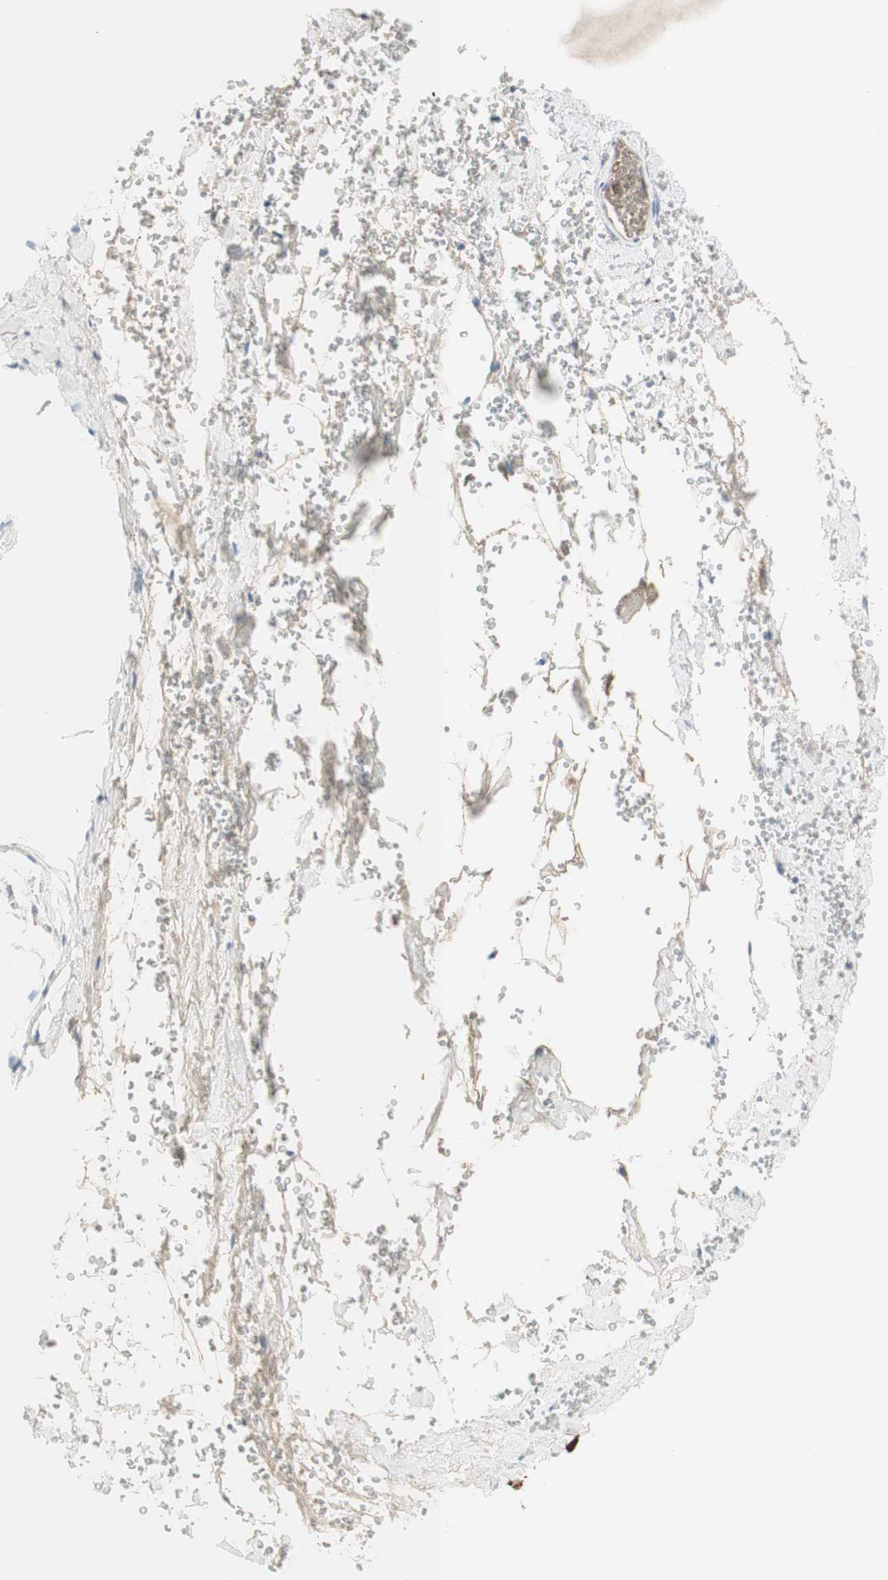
{"staining": {"intensity": "negative", "quantity": "none", "location": "none"}, "tissue": "breast", "cell_type": "Adipocytes", "image_type": "normal", "snomed": [{"axis": "morphology", "description": "Normal tissue, NOS"}, {"axis": "topography", "description": "Breast"}], "caption": "Breast was stained to show a protein in brown. There is no significant positivity in adipocytes. (IHC, brightfield microscopy, high magnification).", "gene": "KNG1", "patient": {"sex": "female", "age": 27}}